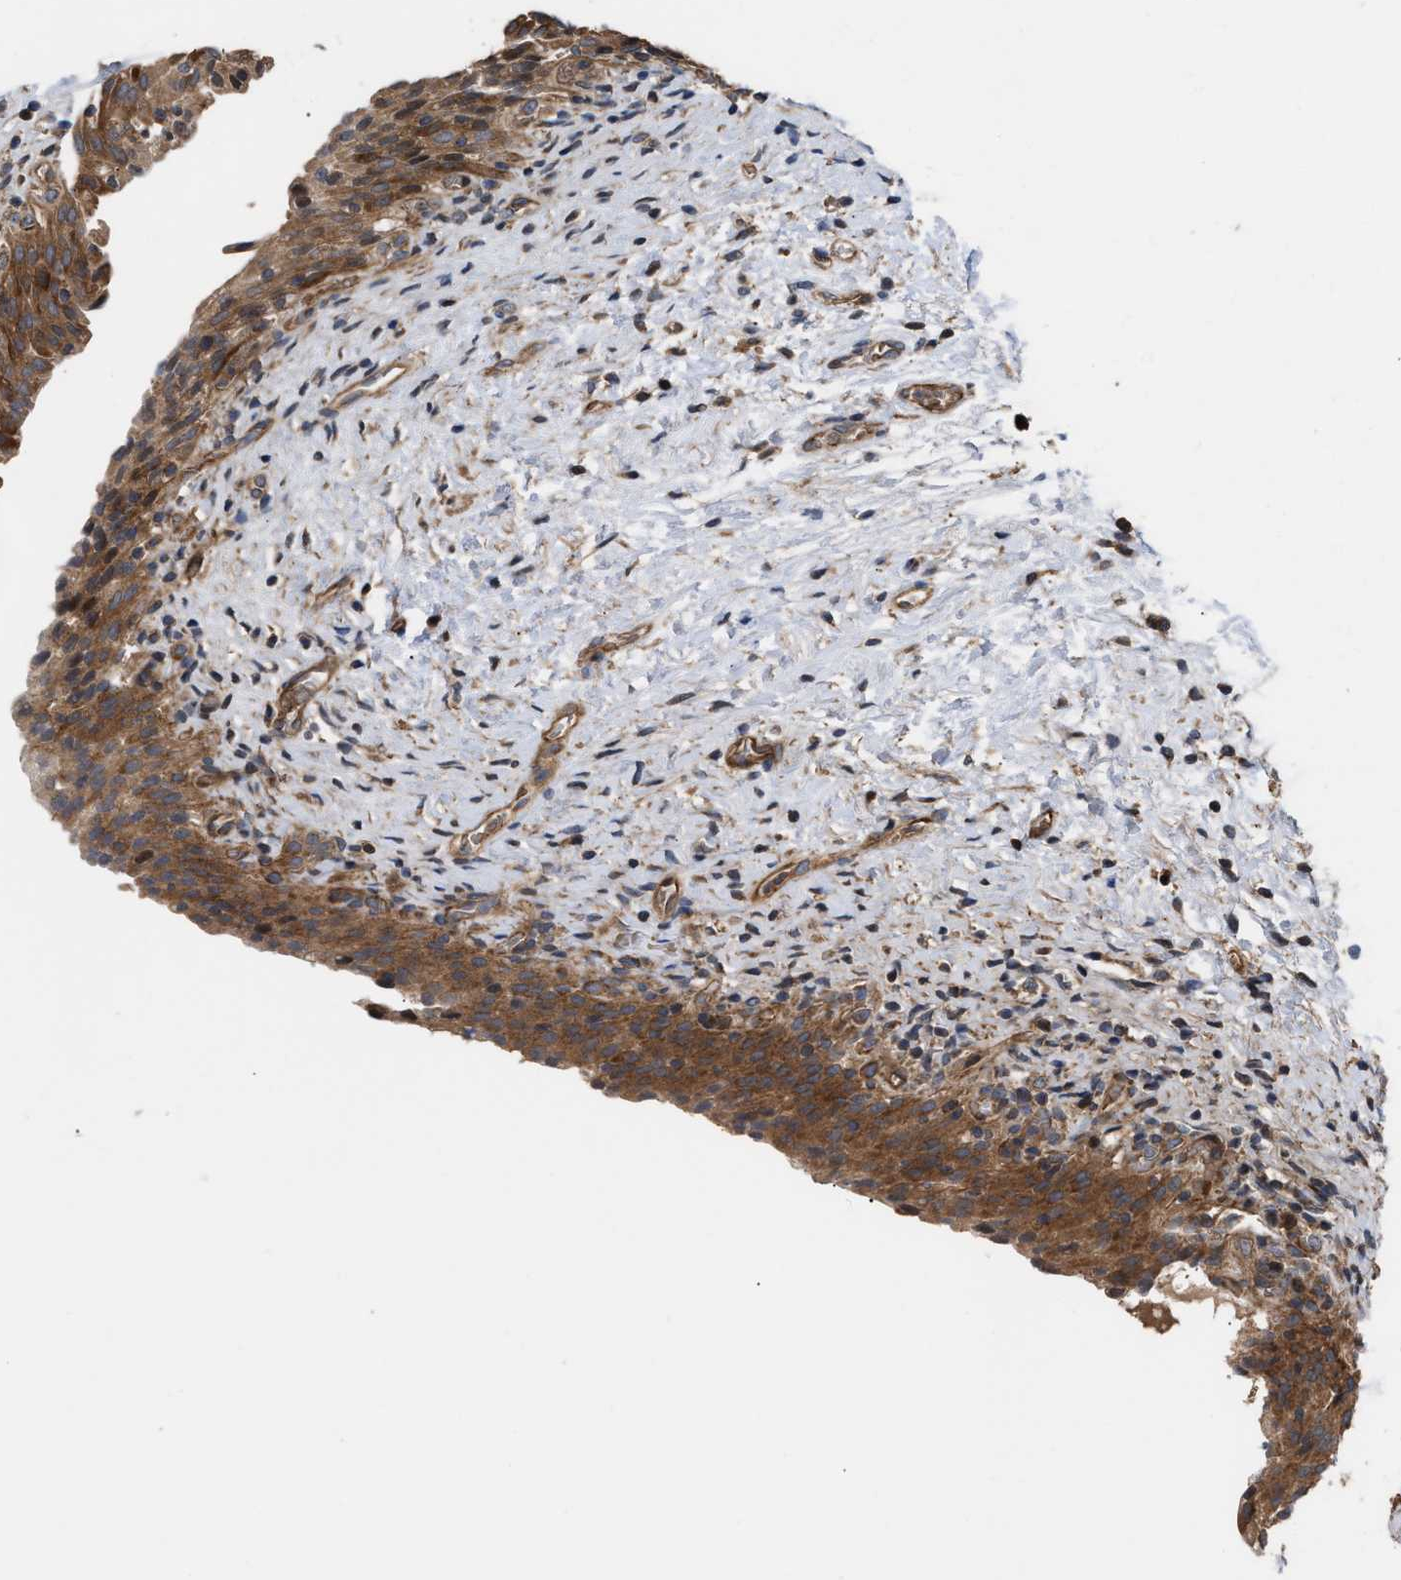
{"staining": {"intensity": "moderate", "quantity": ">75%", "location": "cytoplasmic/membranous"}, "tissue": "urinary bladder", "cell_type": "Urothelial cells", "image_type": "normal", "snomed": [{"axis": "morphology", "description": "Normal tissue, NOS"}, {"axis": "topography", "description": "Urinary bladder"}], "caption": "DAB (3,3'-diaminobenzidine) immunohistochemical staining of normal urinary bladder shows moderate cytoplasmic/membranous protein staining in about >75% of urothelial cells. (IHC, brightfield microscopy, high magnification).", "gene": "STAU1", "patient": {"sex": "male", "age": 51}}